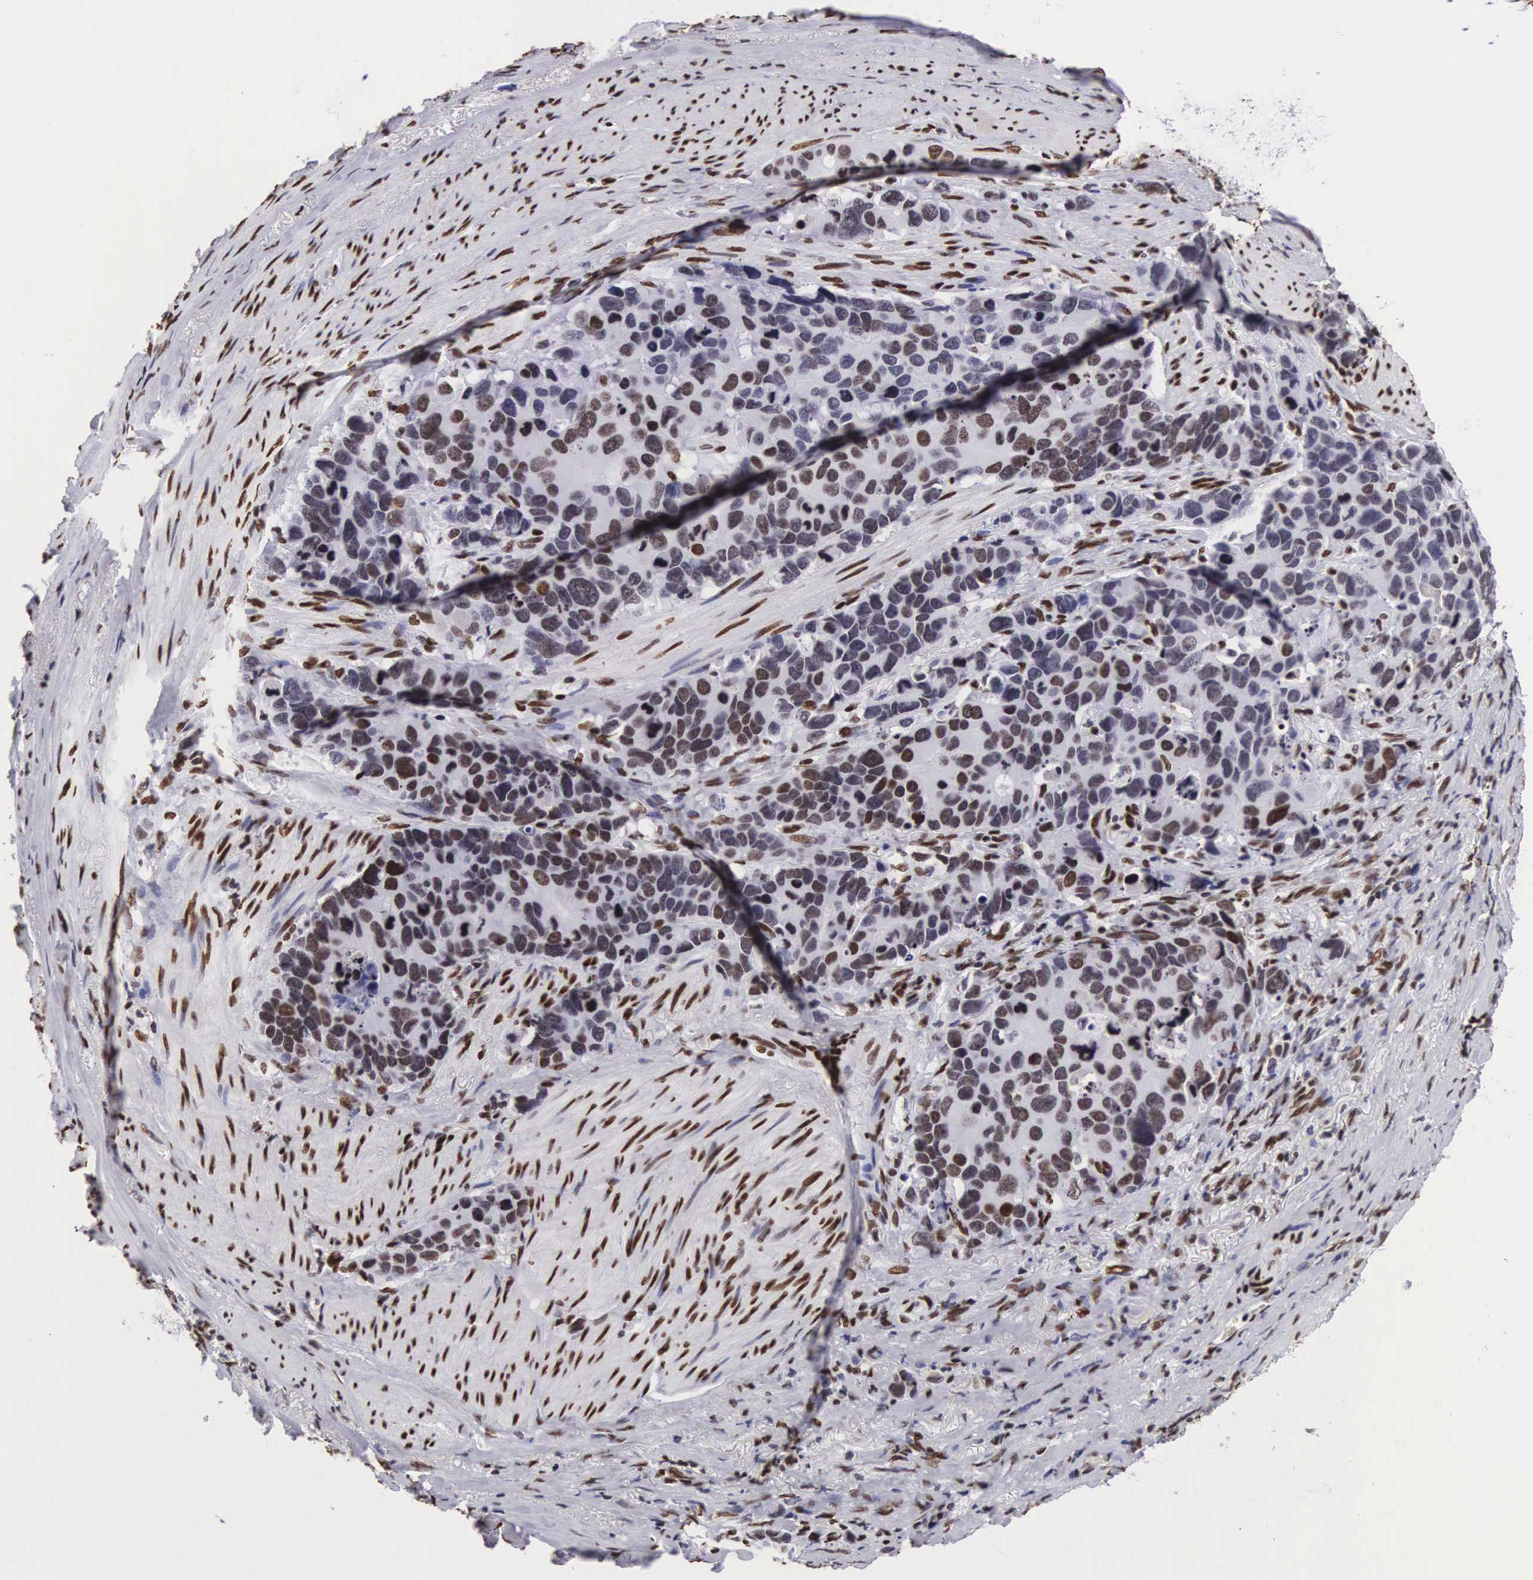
{"staining": {"intensity": "moderate", "quantity": ">75%", "location": "nuclear"}, "tissue": "stomach cancer", "cell_type": "Tumor cells", "image_type": "cancer", "snomed": [{"axis": "morphology", "description": "Adenocarcinoma, NOS"}, {"axis": "topography", "description": "Stomach, upper"}], "caption": "Stomach cancer (adenocarcinoma) was stained to show a protein in brown. There is medium levels of moderate nuclear positivity in approximately >75% of tumor cells. (DAB (3,3'-diaminobenzidine) IHC, brown staining for protein, blue staining for nuclei).", "gene": "MECP2", "patient": {"sex": "male", "age": 71}}